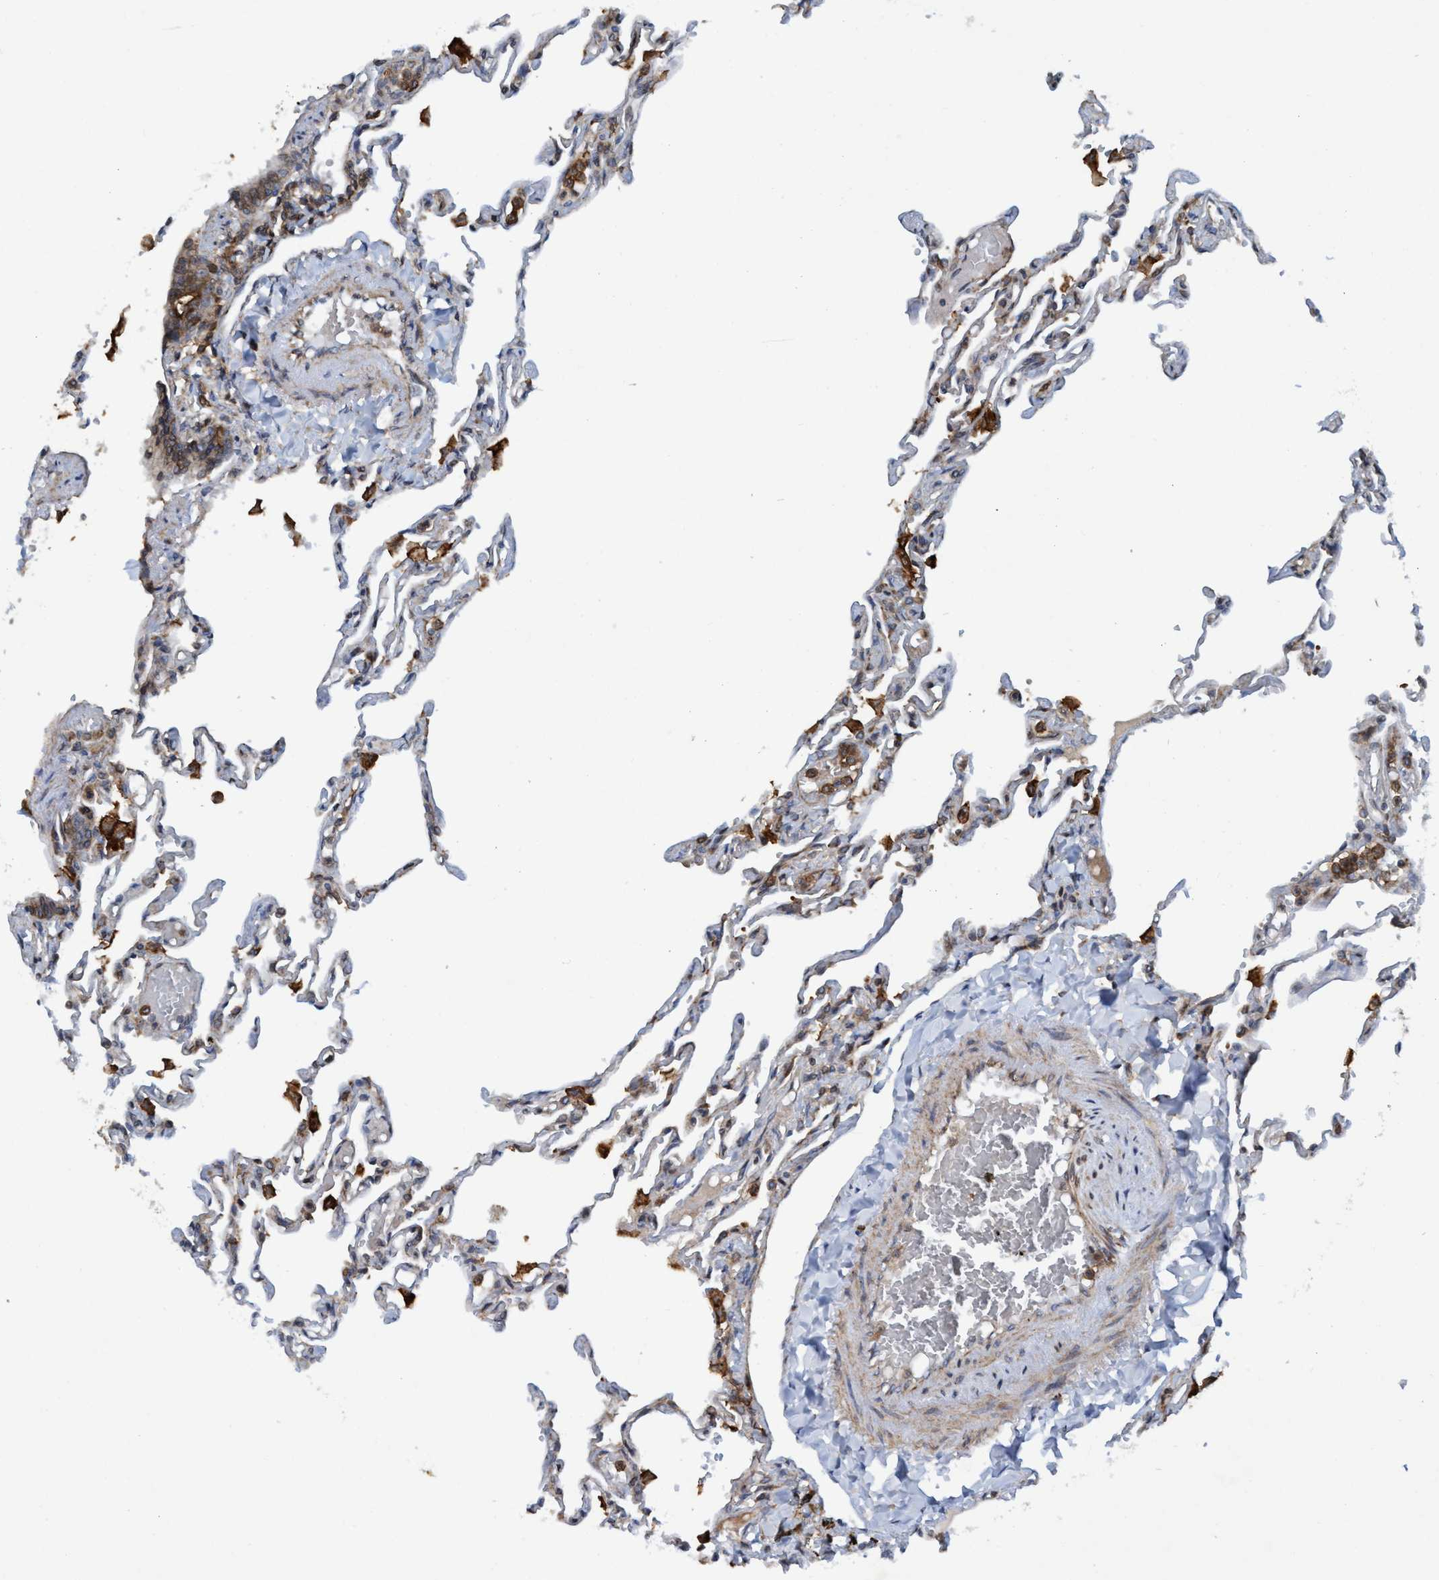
{"staining": {"intensity": "weak", "quantity": "<25%", "location": "cytoplasmic/membranous"}, "tissue": "lung", "cell_type": "Alveolar cells", "image_type": "normal", "snomed": [{"axis": "morphology", "description": "Normal tissue, NOS"}, {"axis": "topography", "description": "Lung"}], "caption": "The photomicrograph demonstrates no significant positivity in alveolar cells of lung. (Brightfield microscopy of DAB (3,3'-diaminobenzidine) immunohistochemistry (IHC) at high magnification).", "gene": "SLC16A3", "patient": {"sex": "male", "age": 21}}